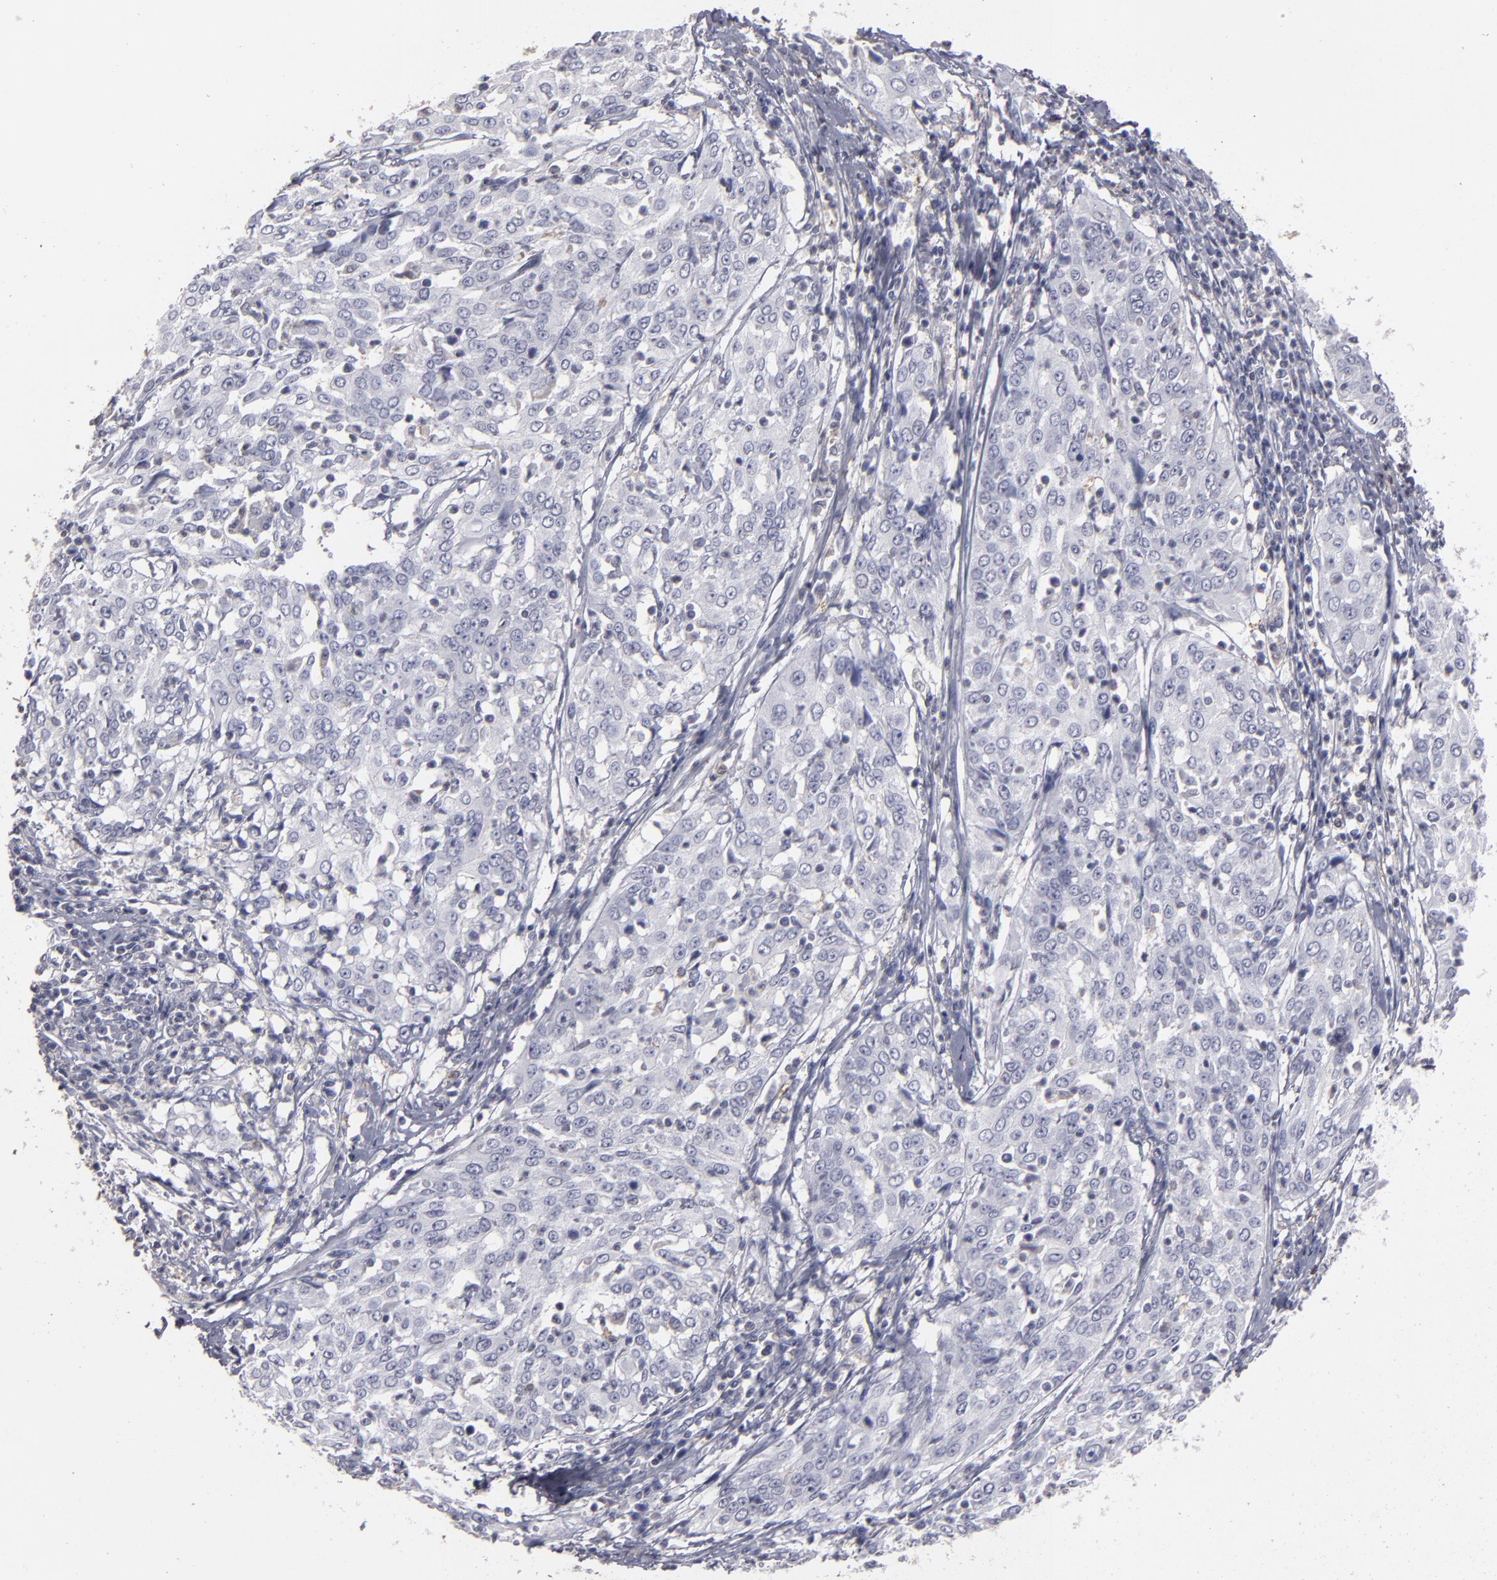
{"staining": {"intensity": "negative", "quantity": "none", "location": "none"}, "tissue": "cervical cancer", "cell_type": "Tumor cells", "image_type": "cancer", "snomed": [{"axis": "morphology", "description": "Squamous cell carcinoma, NOS"}, {"axis": "topography", "description": "Cervix"}], "caption": "A histopathology image of cervical cancer (squamous cell carcinoma) stained for a protein exhibits no brown staining in tumor cells.", "gene": "SEMA3G", "patient": {"sex": "female", "age": 39}}